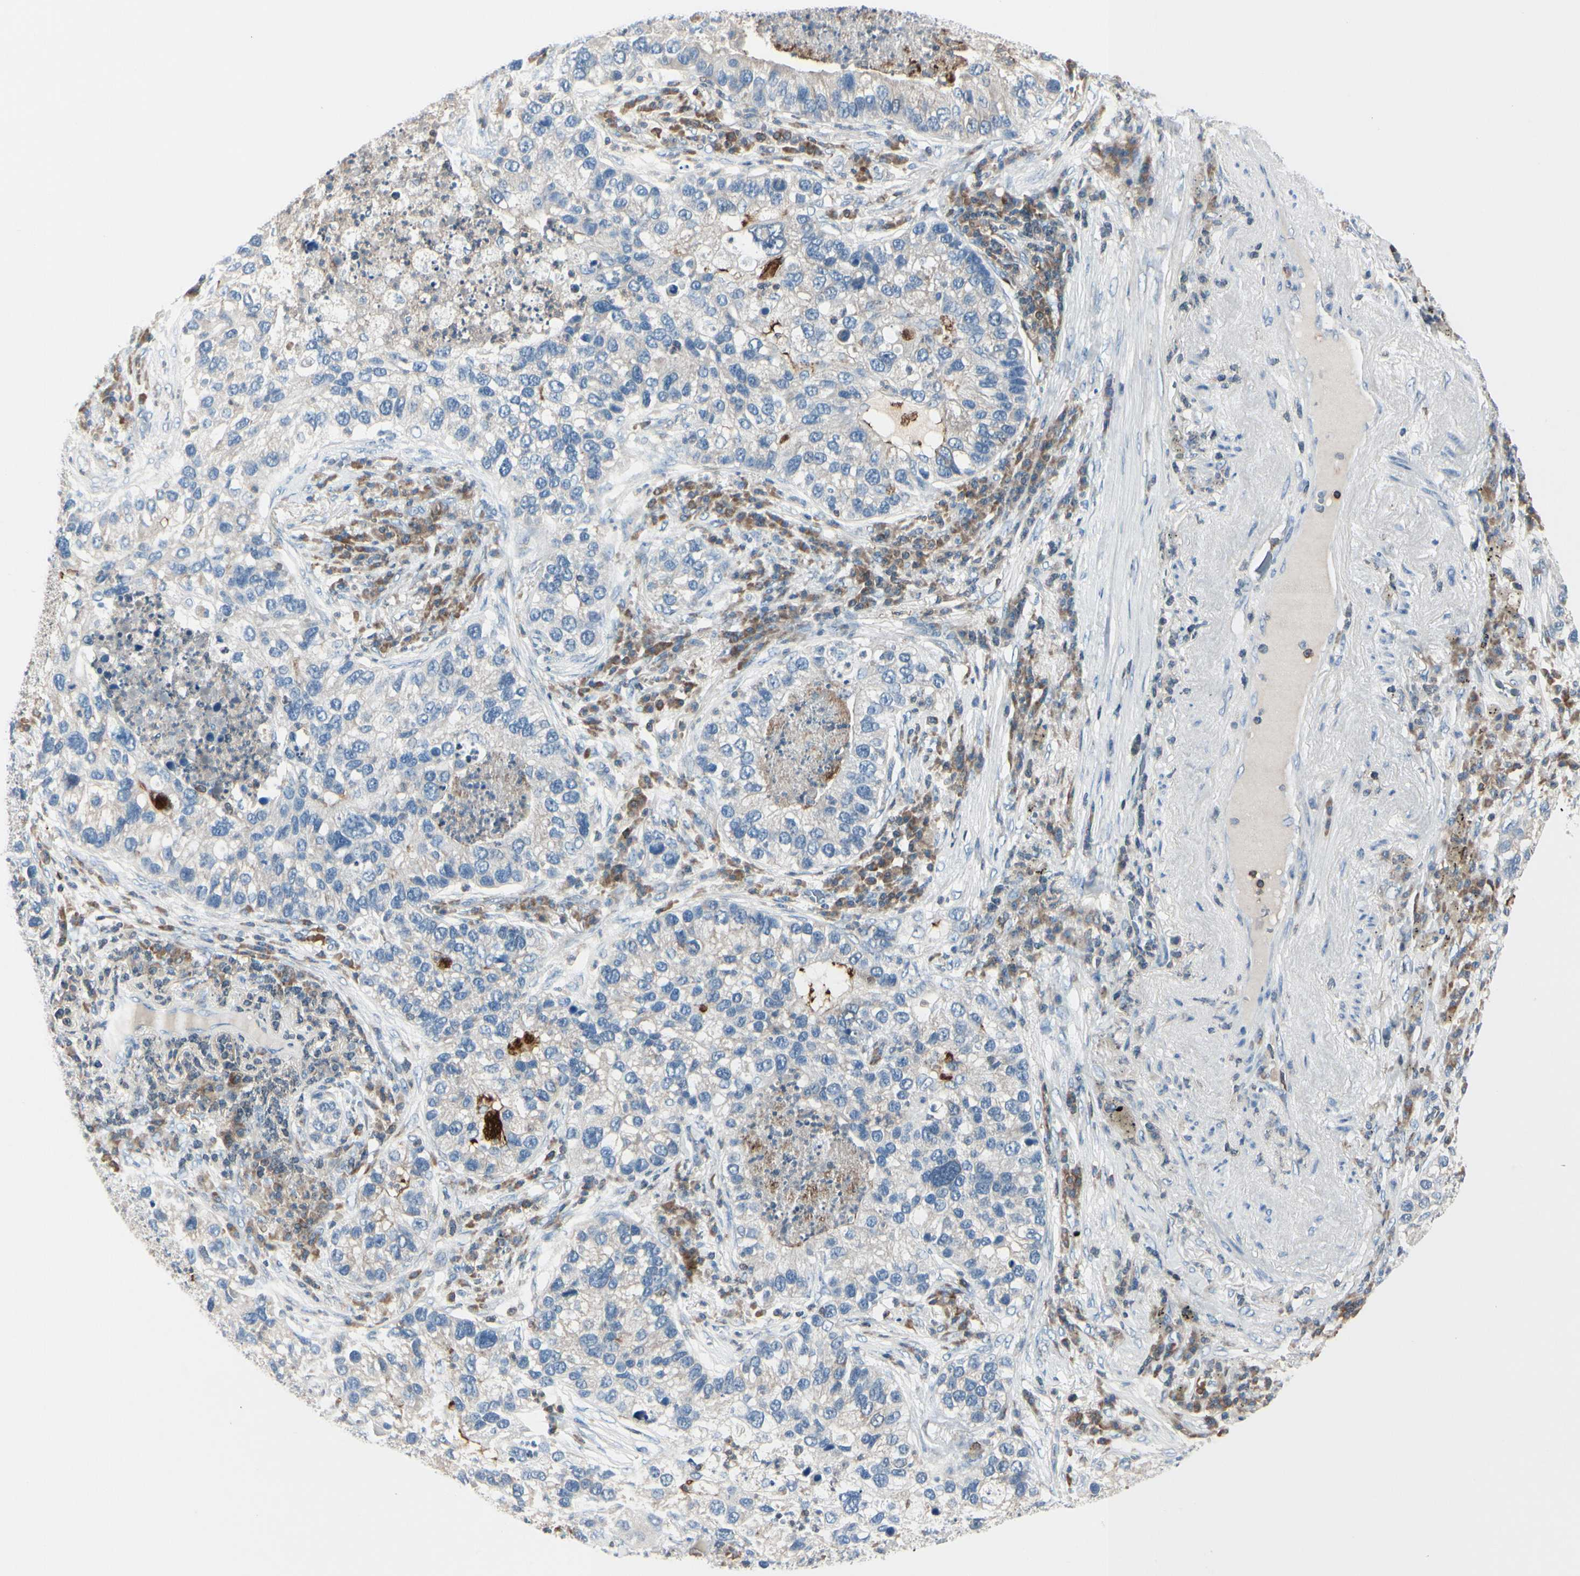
{"staining": {"intensity": "negative", "quantity": "none", "location": "none"}, "tissue": "lung cancer", "cell_type": "Tumor cells", "image_type": "cancer", "snomed": [{"axis": "morphology", "description": "Normal tissue, NOS"}, {"axis": "morphology", "description": "Adenocarcinoma, NOS"}, {"axis": "topography", "description": "Bronchus"}, {"axis": "topography", "description": "Lung"}], "caption": "A micrograph of adenocarcinoma (lung) stained for a protein demonstrates no brown staining in tumor cells. Brightfield microscopy of immunohistochemistry (IHC) stained with DAB (3,3'-diaminobenzidine) (brown) and hematoxylin (blue), captured at high magnification.", "gene": "SLC9A3R1", "patient": {"sex": "male", "age": 54}}